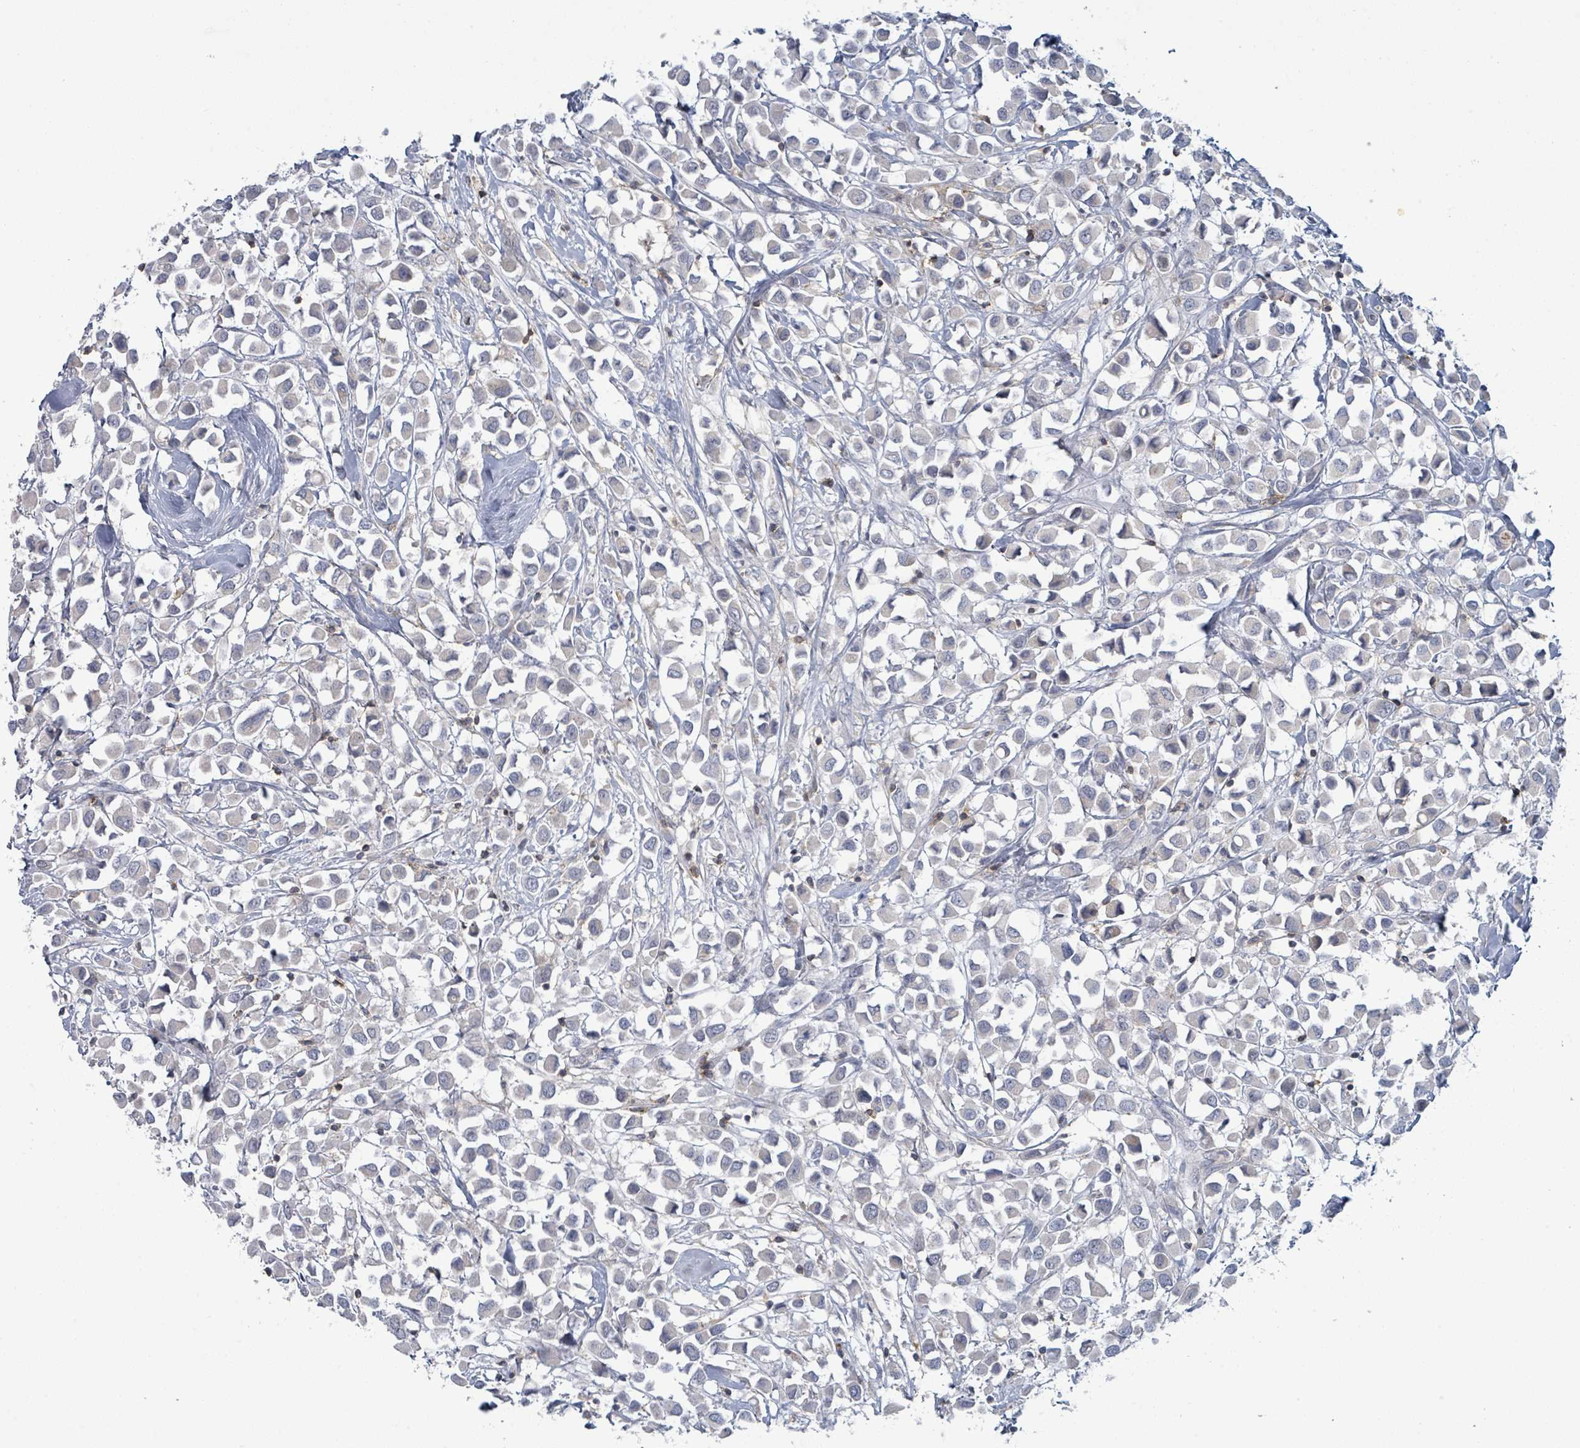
{"staining": {"intensity": "negative", "quantity": "none", "location": "none"}, "tissue": "breast cancer", "cell_type": "Tumor cells", "image_type": "cancer", "snomed": [{"axis": "morphology", "description": "Duct carcinoma"}, {"axis": "topography", "description": "Breast"}], "caption": "High power microscopy photomicrograph of an IHC photomicrograph of intraductal carcinoma (breast), revealing no significant expression in tumor cells.", "gene": "TNFRSF14", "patient": {"sex": "female", "age": 61}}